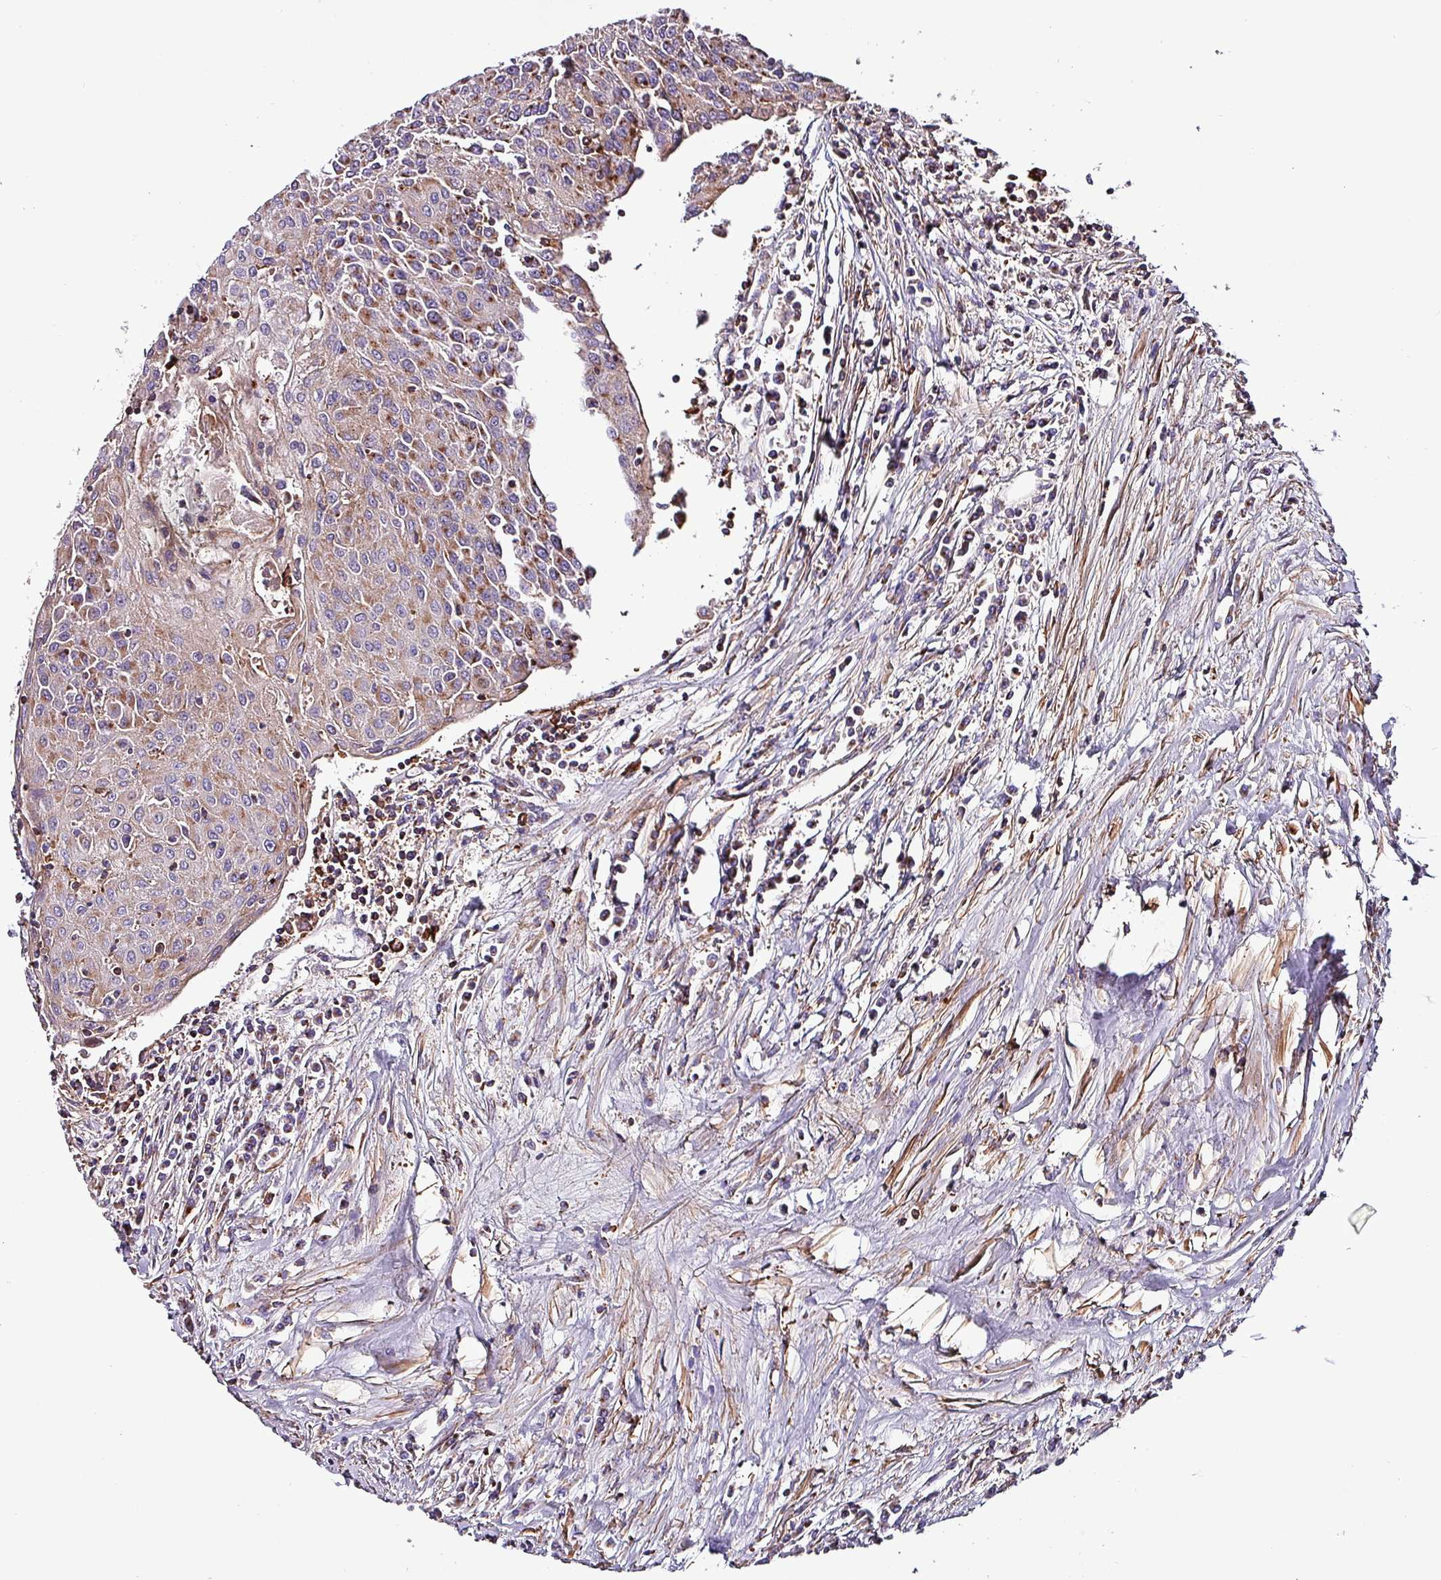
{"staining": {"intensity": "moderate", "quantity": "25%-75%", "location": "cytoplasmic/membranous"}, "tissue": "urothelial cancer", "cell_type": "Tumor cells", "image_type": "cancer", "snomed": [{"axis": "morphology", "description": "Urothelial carcinoma, High grade"}, {"axis": "topography", "description": "Urinary bladder"}], "caption": "Immunohistochemical staining of urothelial cancer exhibits medium levels of moderate cytoplasmic/membranous protein positivity in about 25%-75% of tumor cells. Using DAB (3,3'-diaminobenzidine) (brown) and hematoxylin (blue) stains, captured at high magnification using brightfield microscopy.", "gene": "VAMP4", "patient": {"sex": "female", "age": 85}}